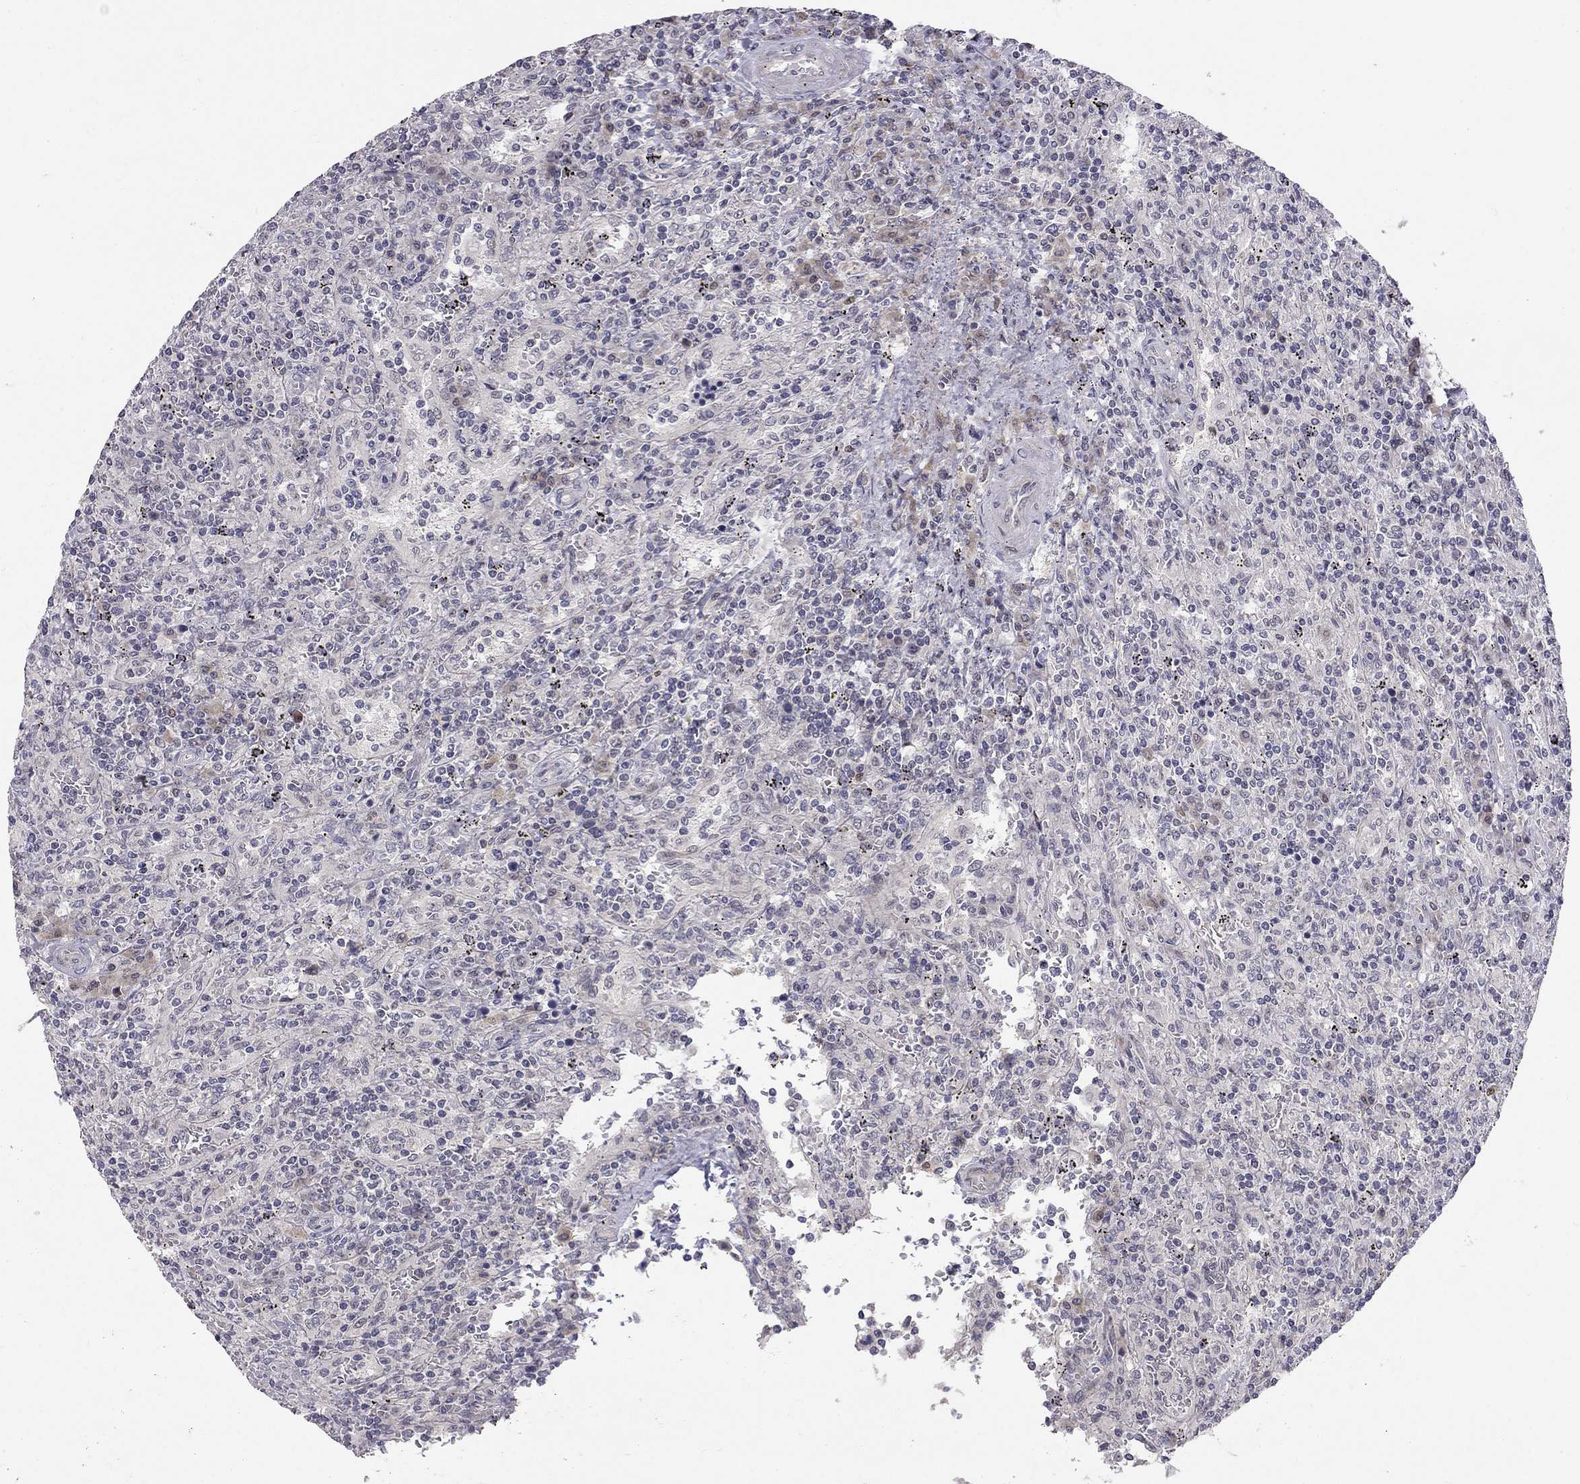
{"staining": {"intensity": "negative", "quantity": "none", "location": "none"}, "tissue": "lymphoma", "cell_type": "Tumor cells", "image_type": "cancer", "snomed": [{"axis": "morphology", "description": "Malignant lymphoma, non-Hodgkin's type, Low grade"}, {"axis": "topography", "description": "Spleen"}], "caption": "High magnification brightfield microscopy of malignant lymphoma, non-Hodgkin's type (low-grade) stained with DAB (brown) and counterstained with hematoxylin (blue): tumor cells show no significant staining.", "gene": "STXBP6", "patient": {"sex": "male", "age": 62}}